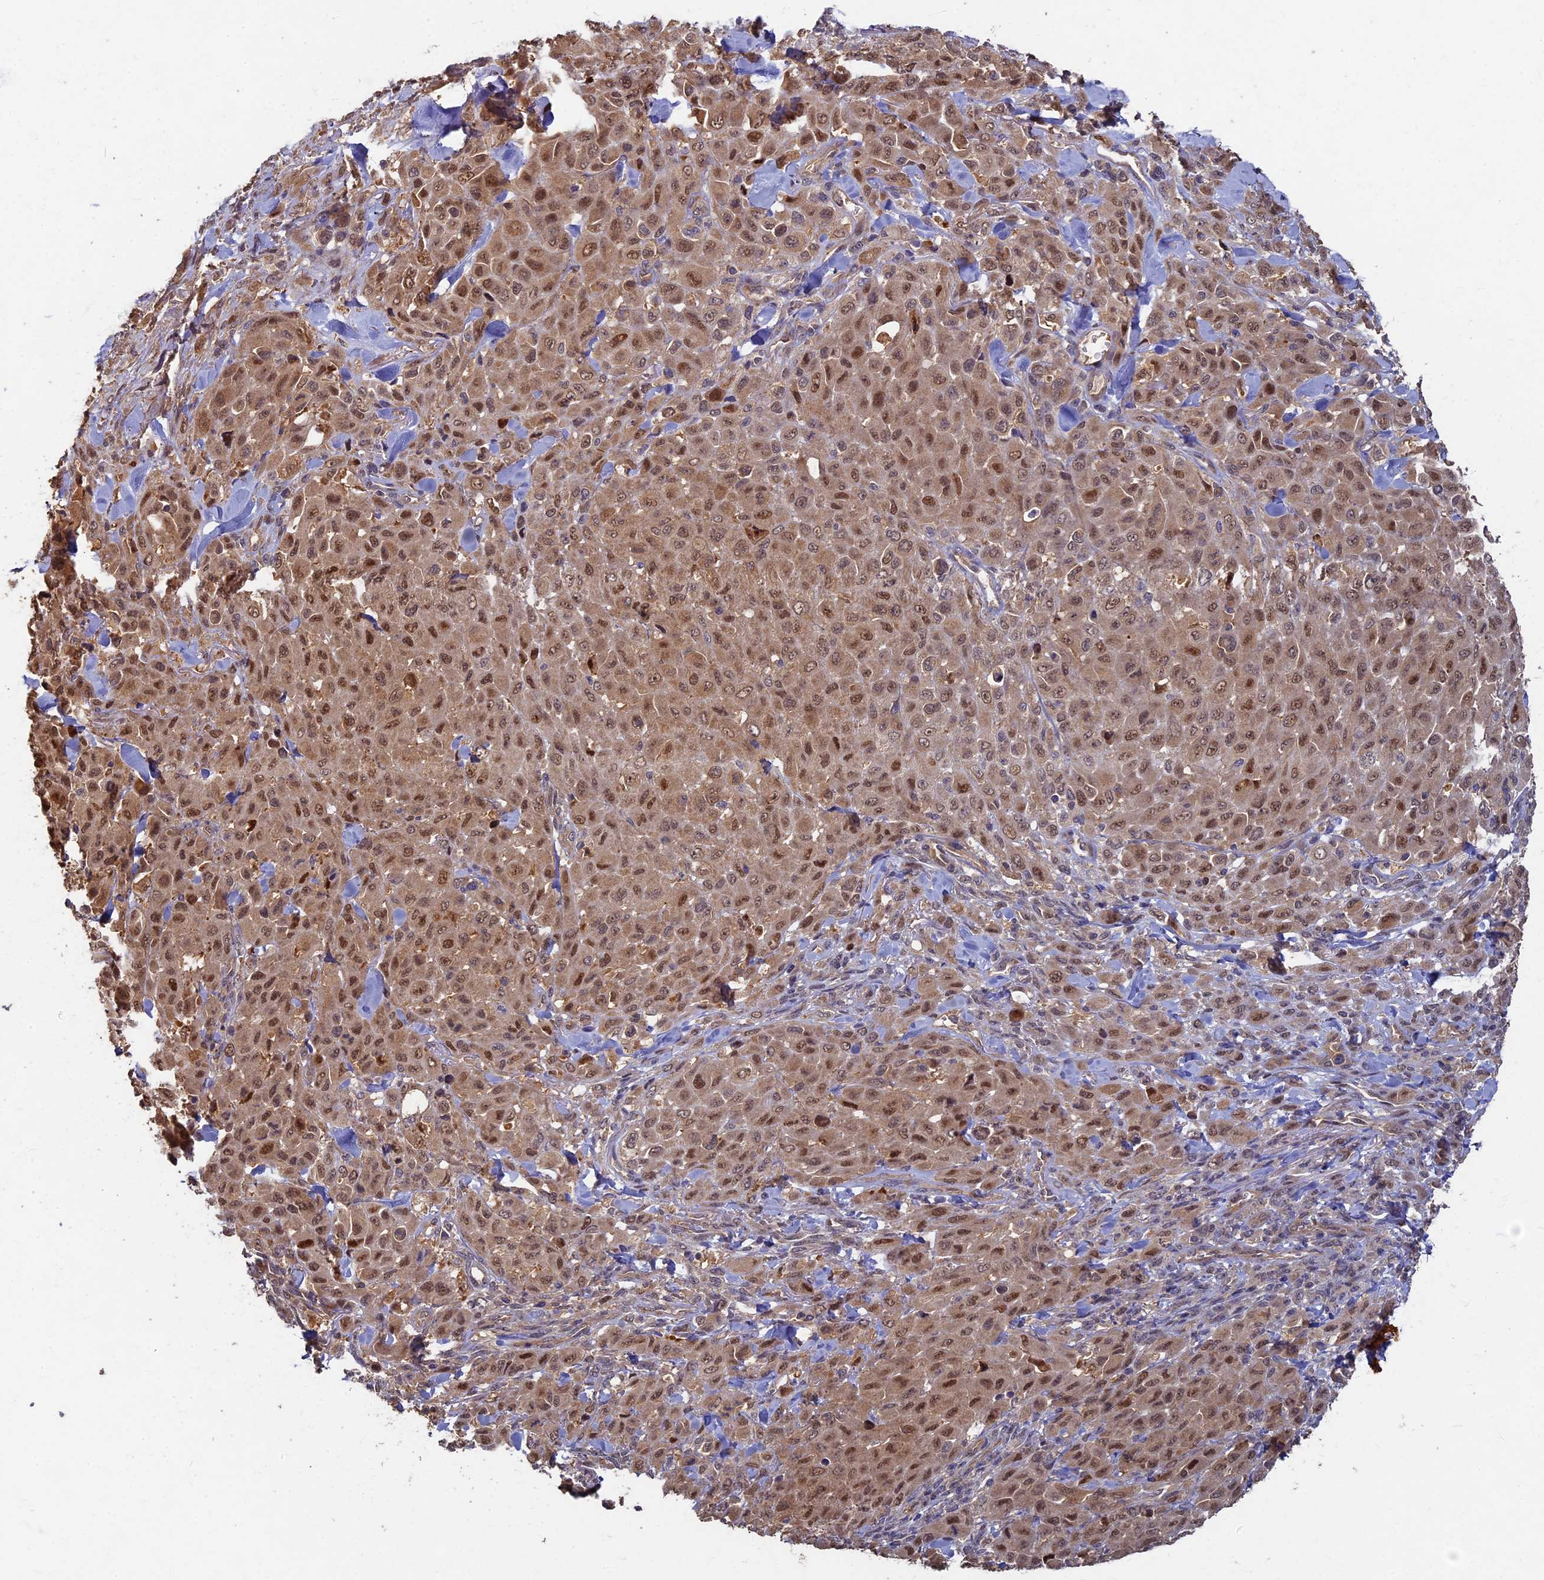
{"staining": {"intensity": "moderate", "quantity": ">75%", "location": "cytoplasmic/membranous,nuclear"}, "tissue": "melanoma", "cell_type": "Tumor cells", "image_type": "cancer", "snomed": [{"axis": "morphology", "description": "Malignant melanoma, Metastatic site"}, {"axis": "topography", "description": "Skin"}], "caption": "Moderate cytoplasmic/membranous and nuclear expression for a protein is identified in about >75% of tumor cells of melanoma using IHC.", "gene": "RSPH3", "patient": {"sex": "female", "age": 81}}